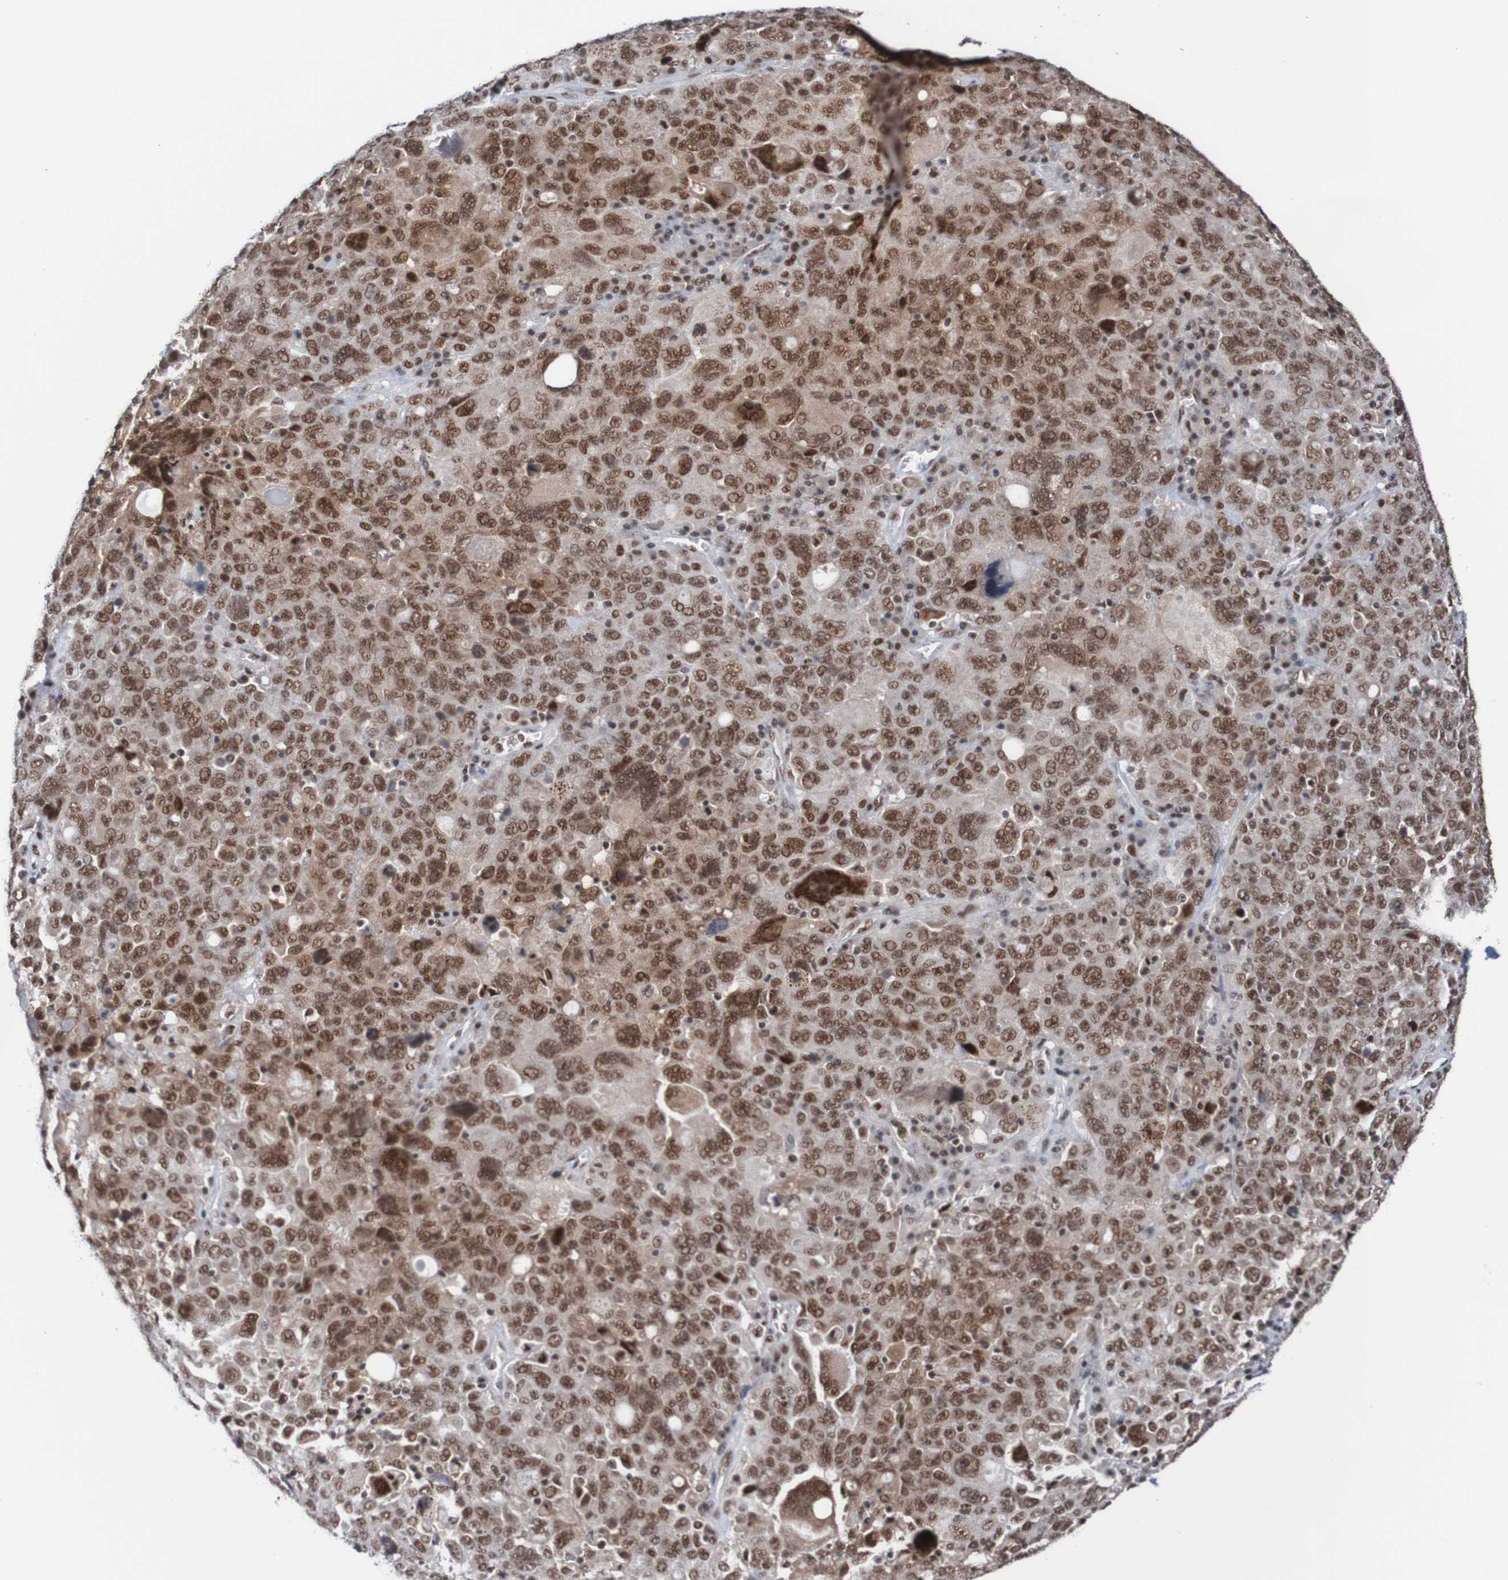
{"staining": {"intensity": "moderate", "quantity": ">75%", "location": "cytoplasmic/membranous,nuclear"}, "tissue": "ovarian cancer", "cell_type": "Tumor cells", "image_type": "cancer", "snomed": [{"axis": "morphology", "description": "Carcinoma, endometroid"}, {"axis": "topography", "description": "Ovary"}], "caption": "About >75% of tumor cells in ovarian endometroid carcinoma show moderate cytoplasmic/membranous and nuclear protein expression as visualized by brown immunohistochemical staining.", "gene": "CDC5L", "patient": {"sex": "female", "age": 62}}